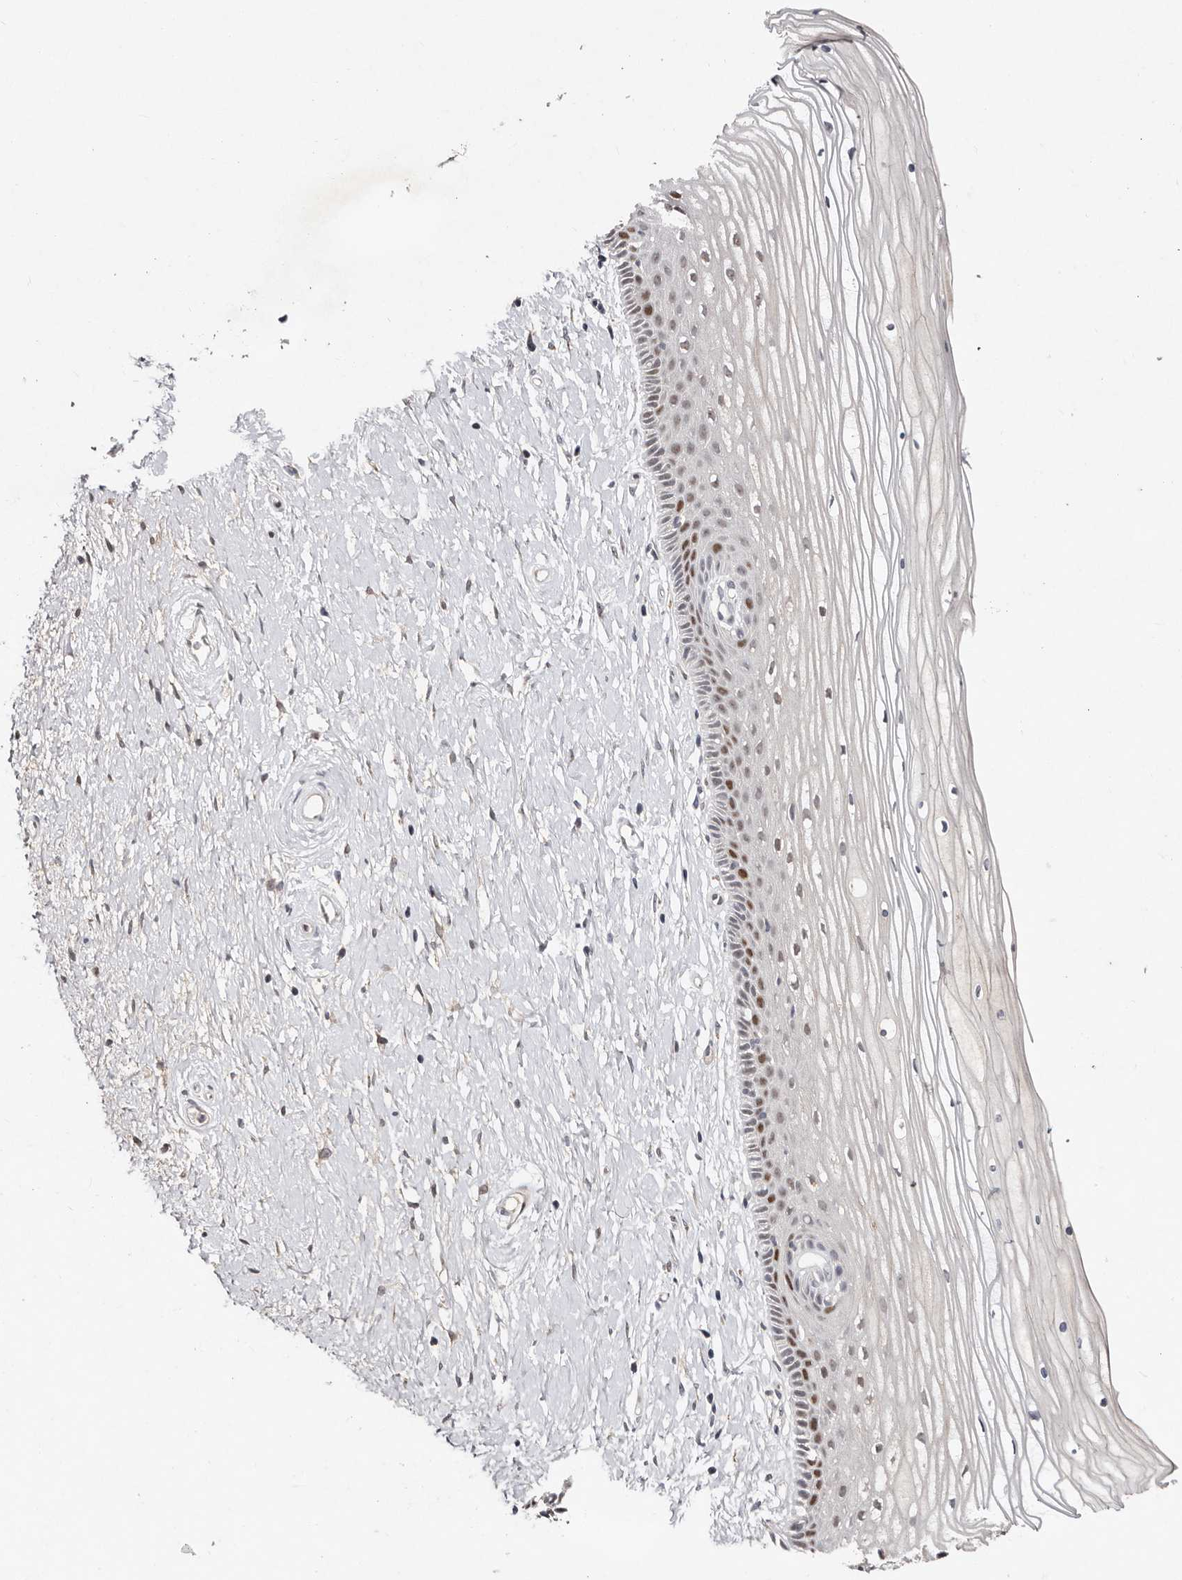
{"staining": {"intensity": "strong", "quantity": "<25%", "location": "nuclear"}, "tissue": "vagina", "cell_type": "Squamous epithelial cells", "image_type": "normal", "snomed": [{"axis": "morphology", "description": "Normal tissue, NOS"}, {"axis": "topography", "description": "Vagina"}, {"axis": "topography", "description": "Cervix"}], "caption": "Unremarkable vagina was stained to show a protein in brown. There is medium levels of strong nuclear expression in about <25% of squamous epithelial cells. (DAB = brown stain, brightfield microscopy at high magnification).", "gene": "KLF7", "patient": {"sex": "female", "age": 40}}